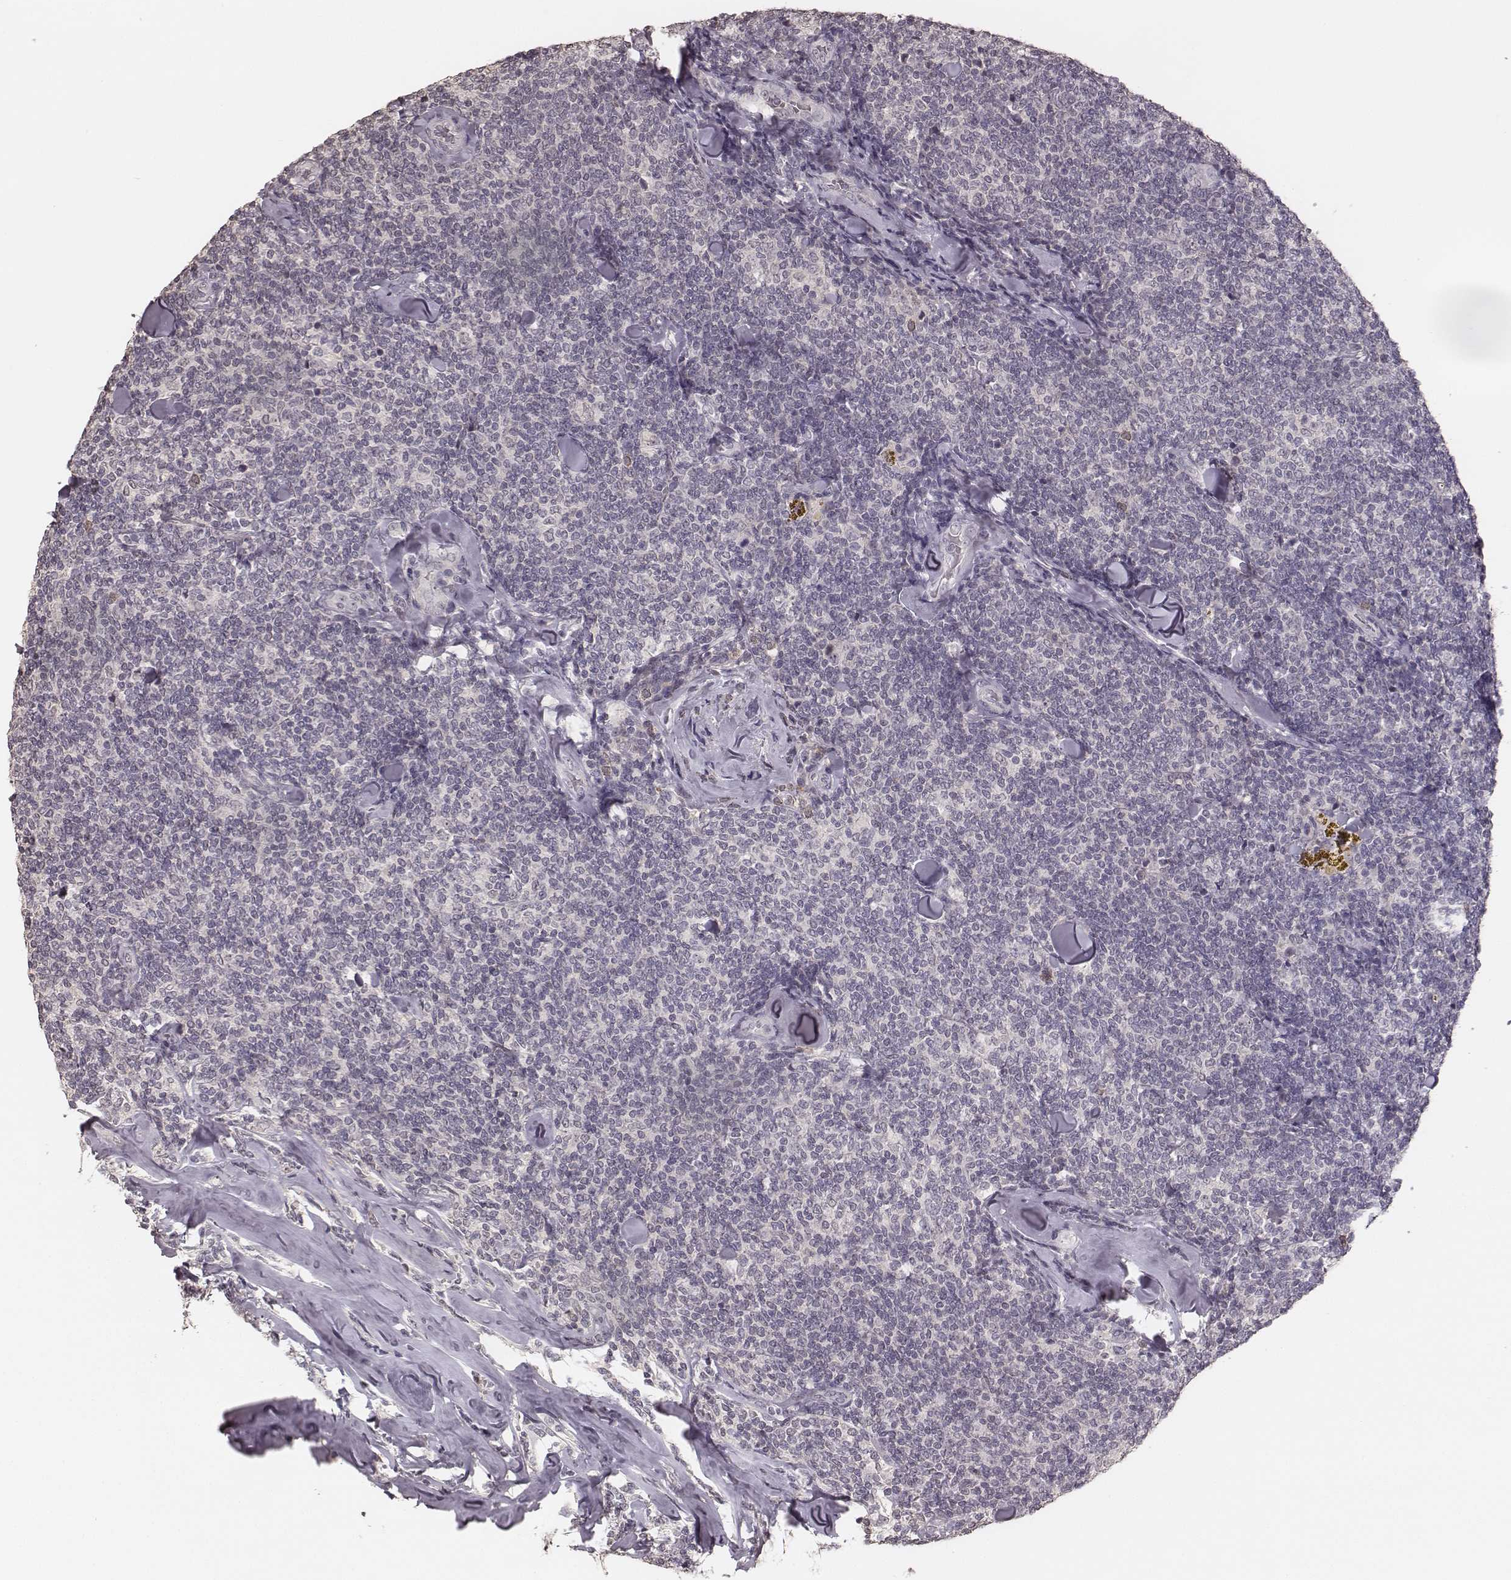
{"staining": {"intensity": "negative", "quantity": "none", "location": "none"}, "tissue": "lymphoma", "cell_type": "Tumor cells", "image_type": "cancer", "snomed": [{"axis": "morphology", "description": "Malignant lymphoma, non-Hodgkin's type, Low grade"}, {"axis": "topography", "description": "Lymph node"}], "caption": "DAB immunohistochemical staining of malignant lymphoma, non-Hodgkin's type (low-grade) demonstrates no significant positivity in tumor cells.", "gene": "LY6K", "patient": {"sex": "female", "age": 56}}